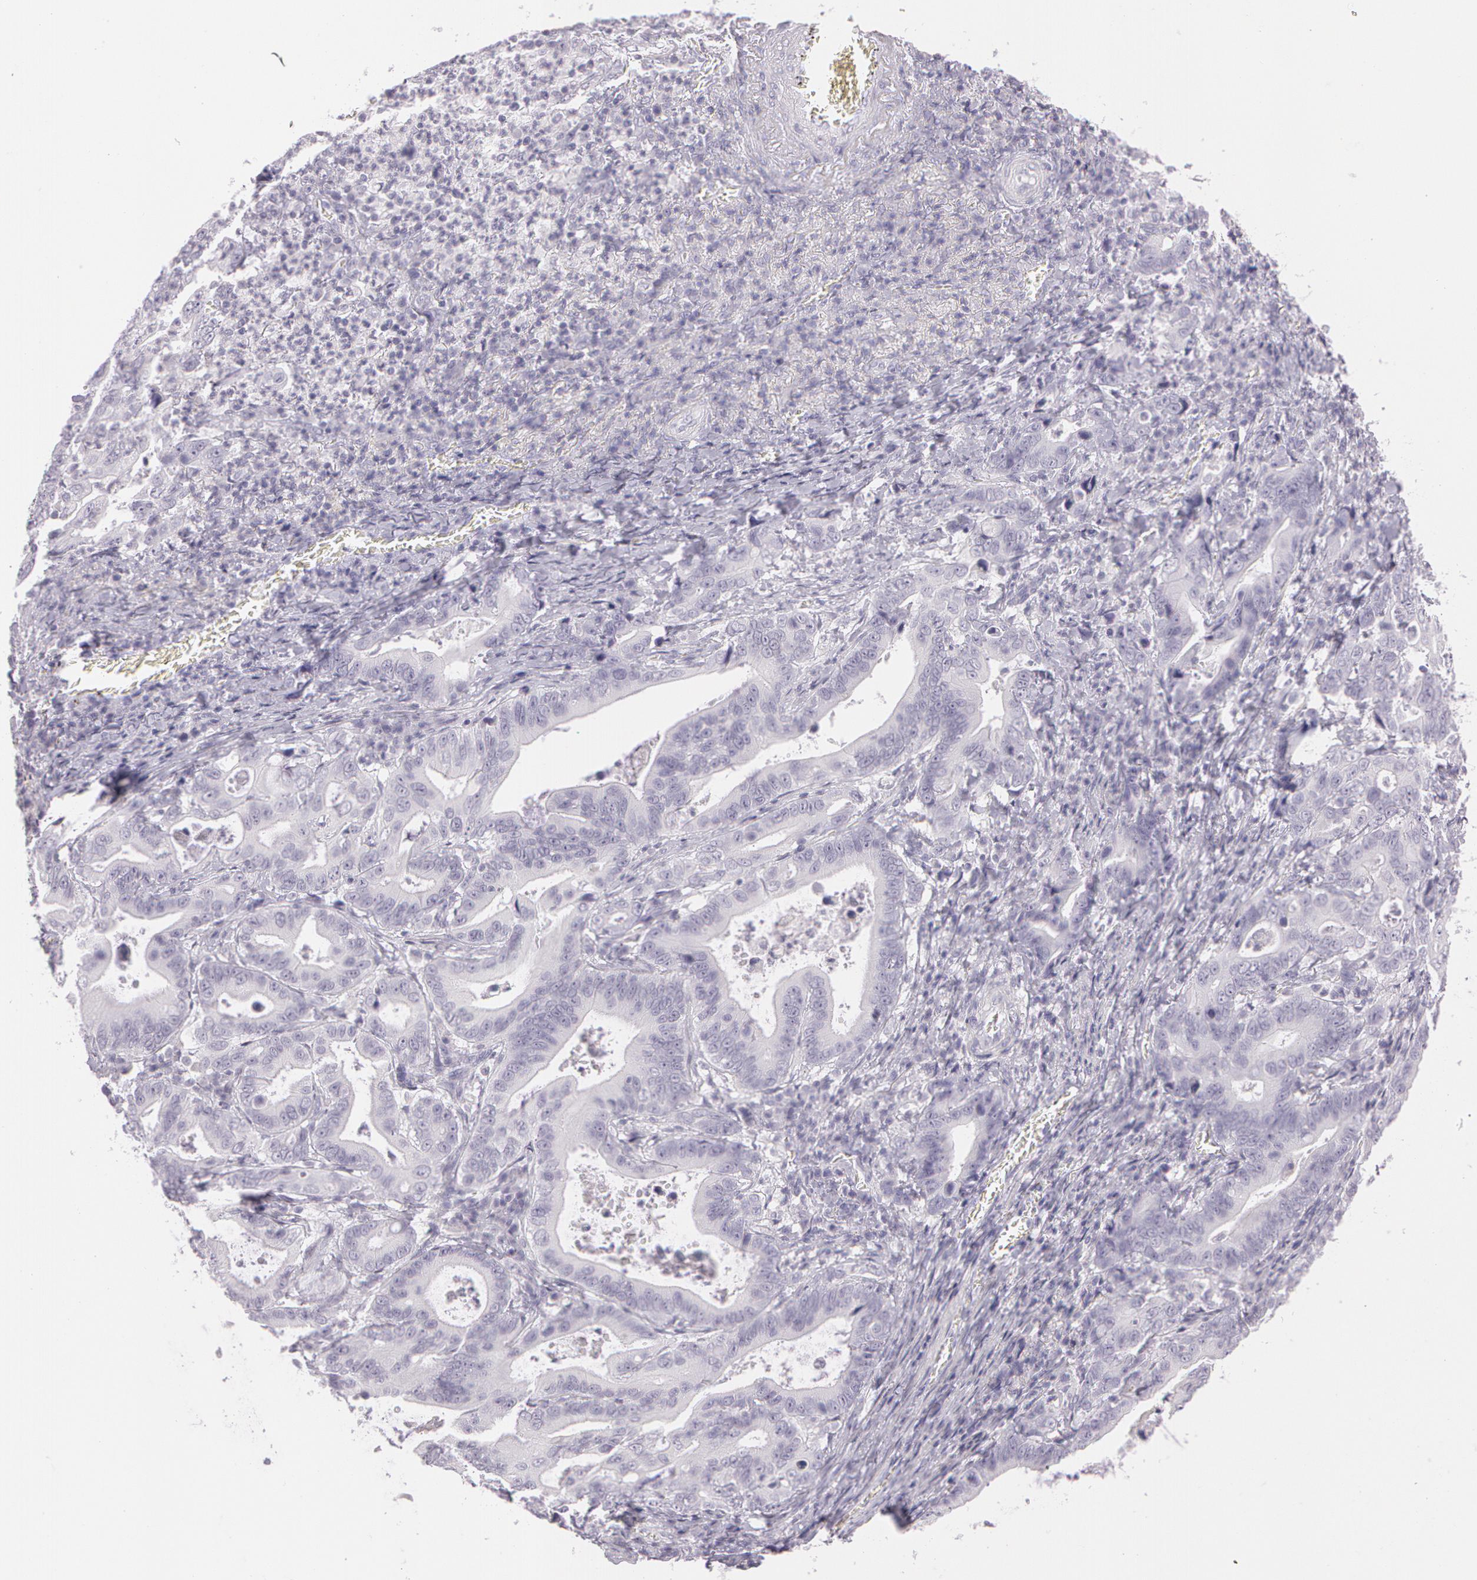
{"staining": {"intensity": "negative", "quantity": "none", "location": "none"}, "tissue": "stomach cancer", "cell_type": "Tumor cells", "image_type": "cancer", "snomed": [{"axis": "morphology", "description": "Adenocarcinoma, NOS"}, {"axis": "topography", "description": "Stomach, upper"}], "caption": "Stomach cancer was stained to show a protein in brown. There is no significant positivity in tumor cells. The staining was performed using DAB to visualize the protein expression in brown, while the nuclei were stained in blue with hematoxylin (Magnification: 20x).", "gene": "OTC", "patient": {"sex": "male", "age": 63}}